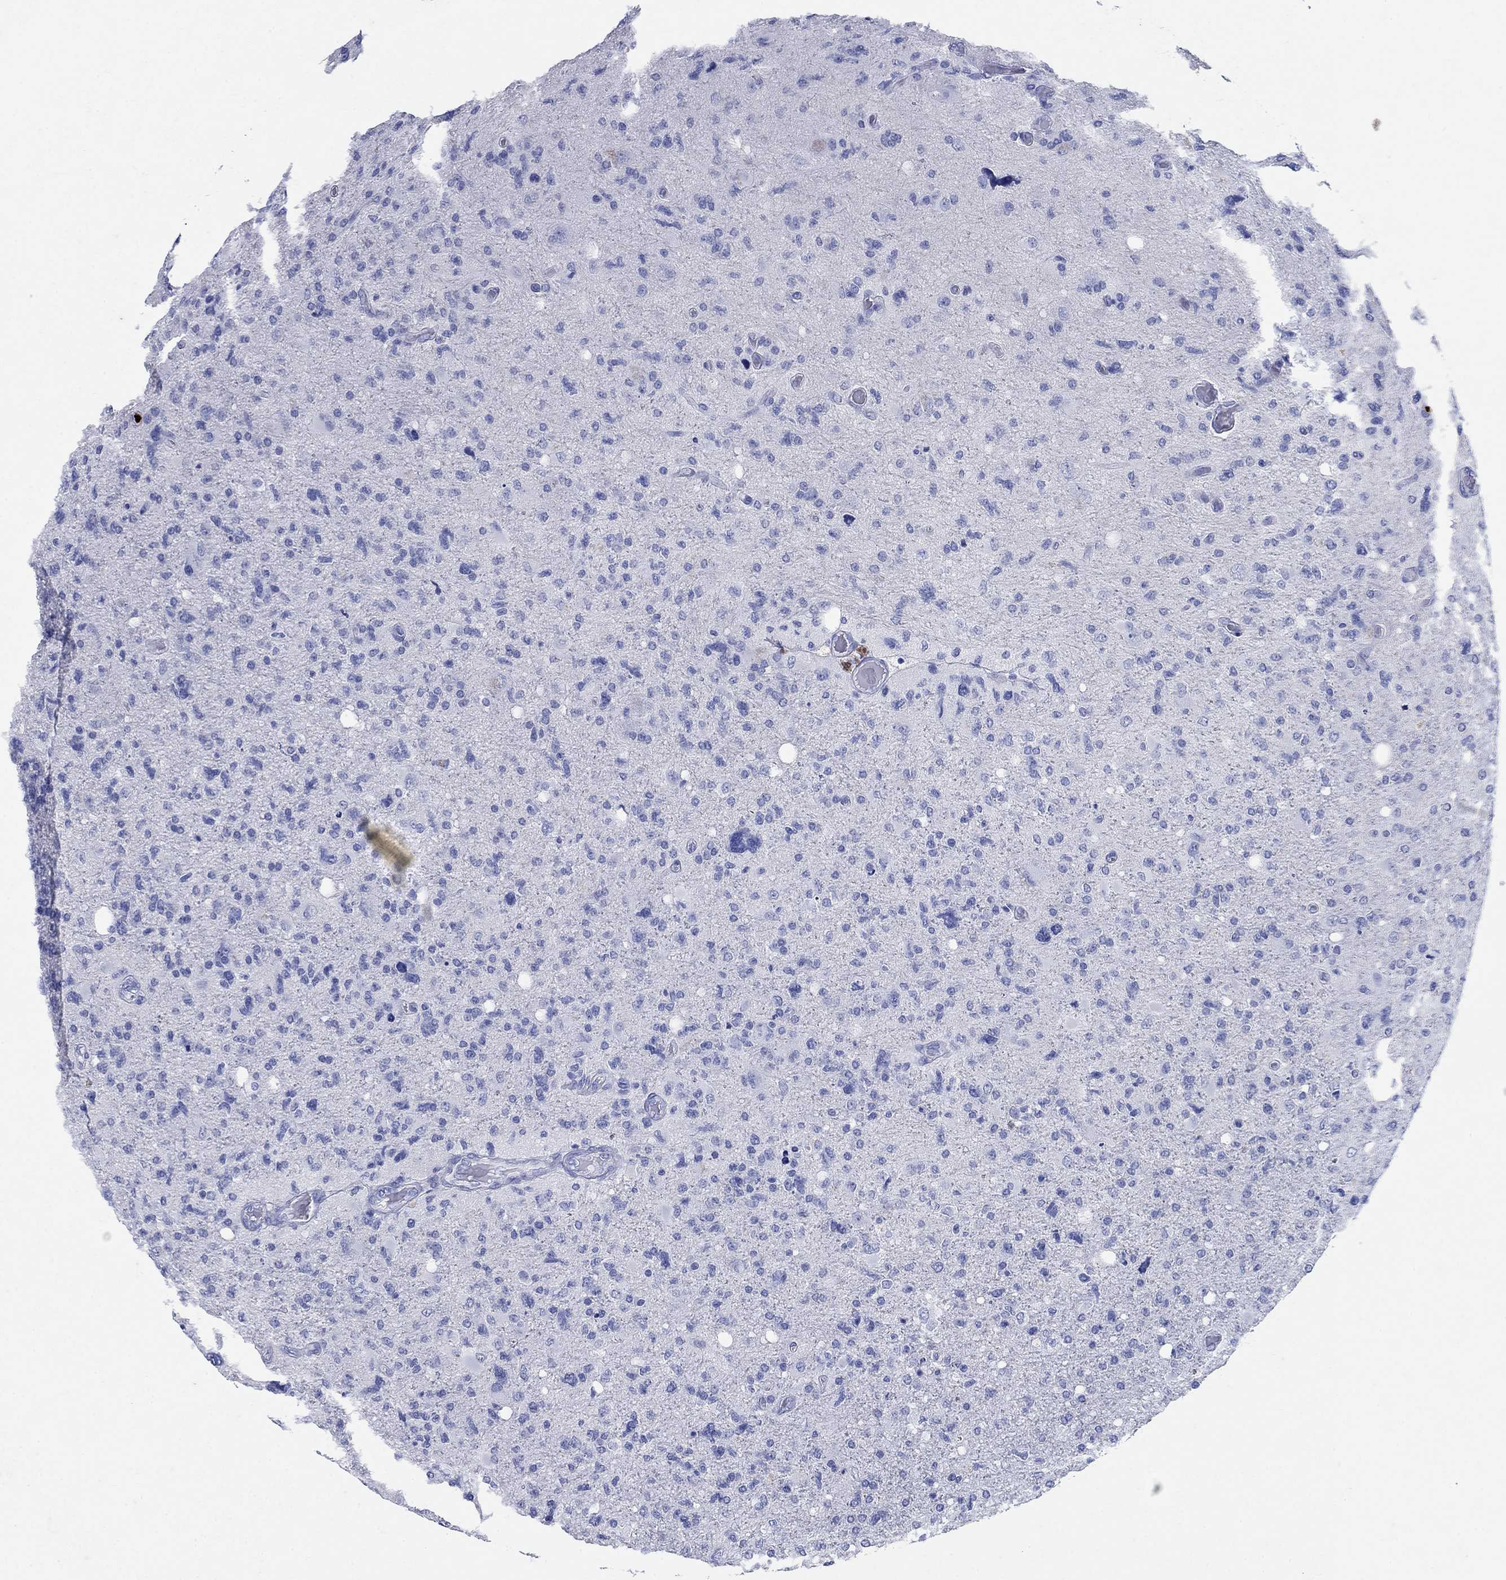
{"staining": {"intensity": "negative", "quantity": "none", "location": "none"}, "tissue": "glioma", "cell_type": "Tumor cells", "image_type": "cancer", "snomed": [{"axis": "morphology", "description": "Glioma, malignant, High grade"}, {"axis": "topography", "description": "Cerebral cortex"}], "caption": "An immunohistochemistry (IHC) image of glioma is shown. There is no staining in tumor cells of glioma.", "gene": "AZU1", "patient": {"sex": "male", "age": 70}}